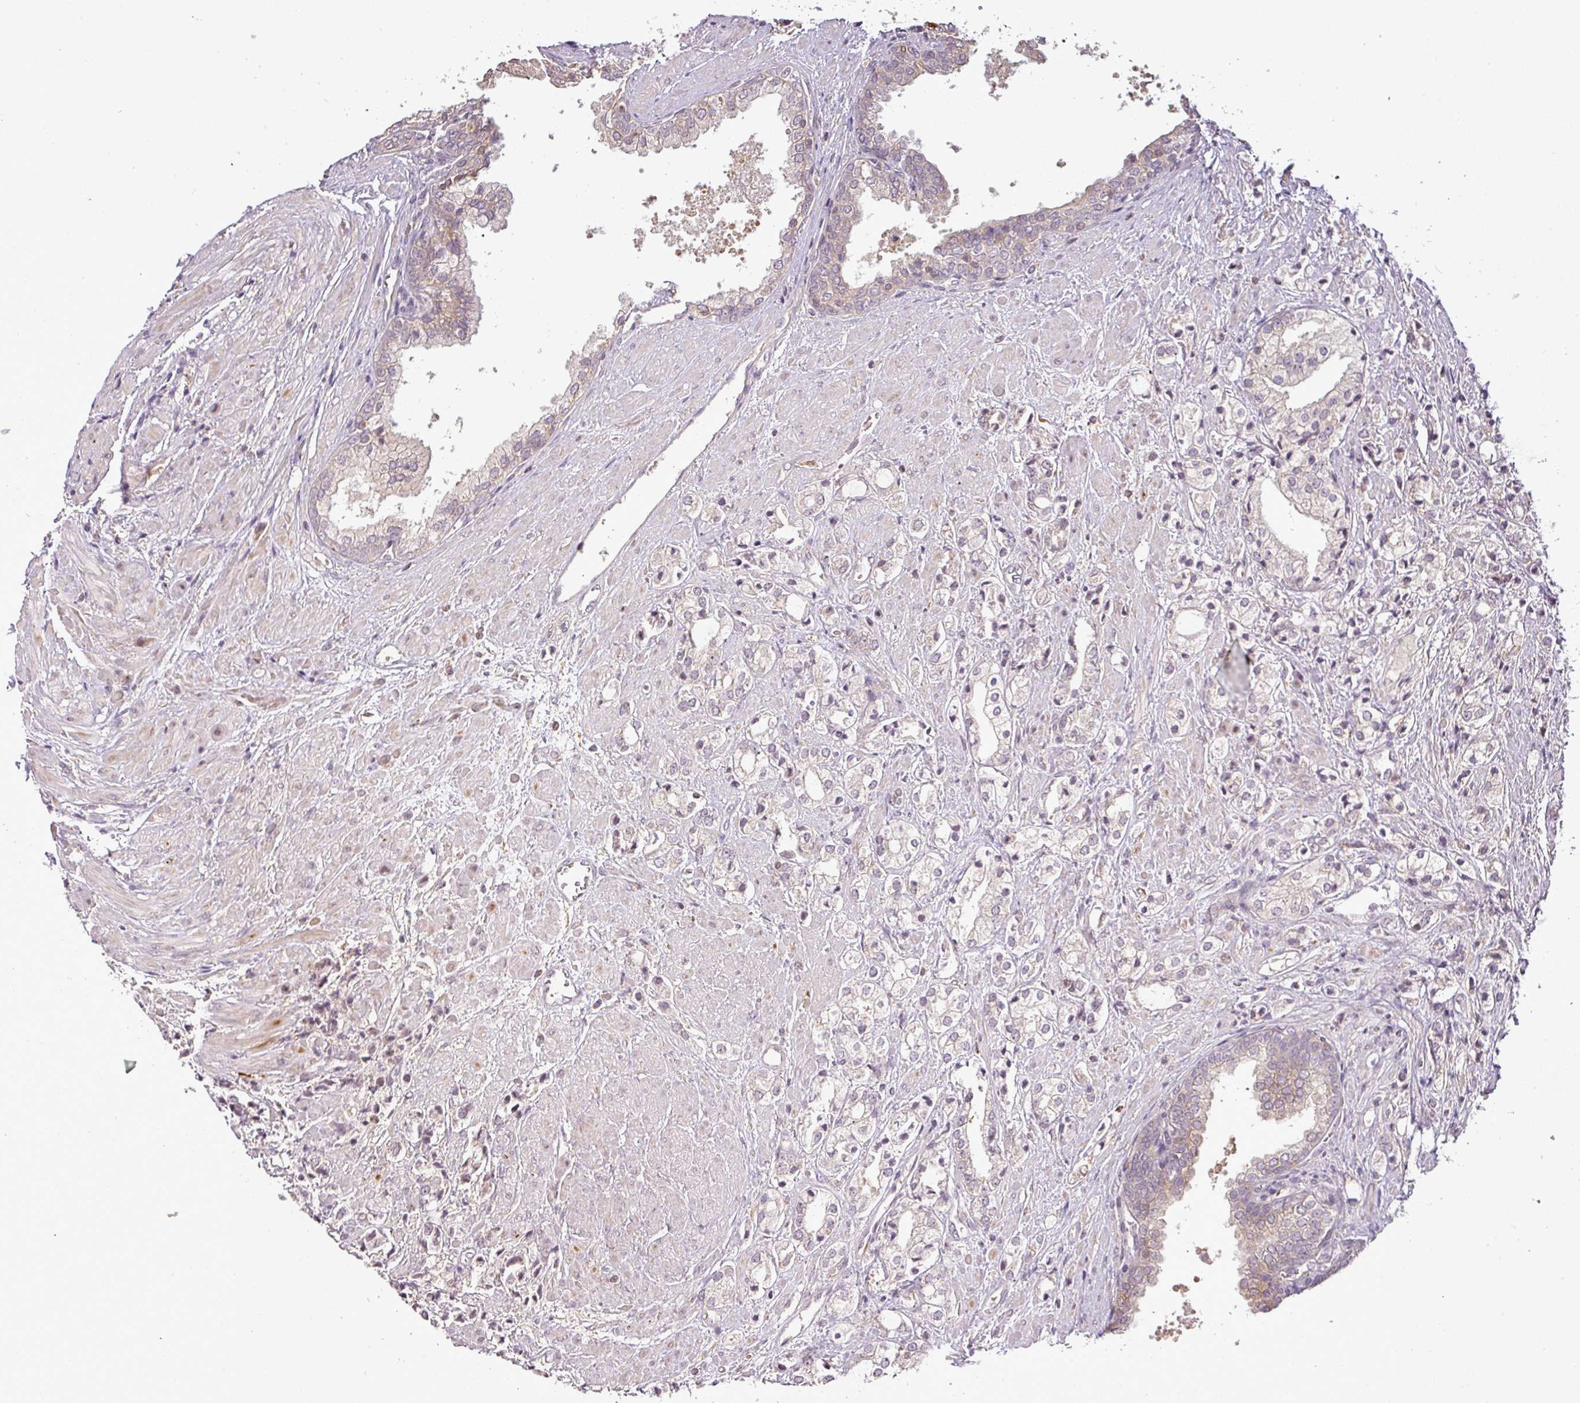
{"staining": {"intensity": "negative", "quantity": "none", "location": "none"}, "tissue": "prostate cancer", "cell_type": "Tumor cells", "image_type": "cancer", "snomed": [{"axis": "morphology", "description": "Adenocarcinoma, High grade"}, {"axis": "topography", "description": "Prostate"}], "caption": "The histopathology image displays no staining of tumor cells in prostate adenocarcinoma (high-grade). (DAB immunohistochemistry (IHC) visualized using brightfield microscopy, high magnification).", "gene": "FAIM", "patient": {"sex": "male", "age": 50}}